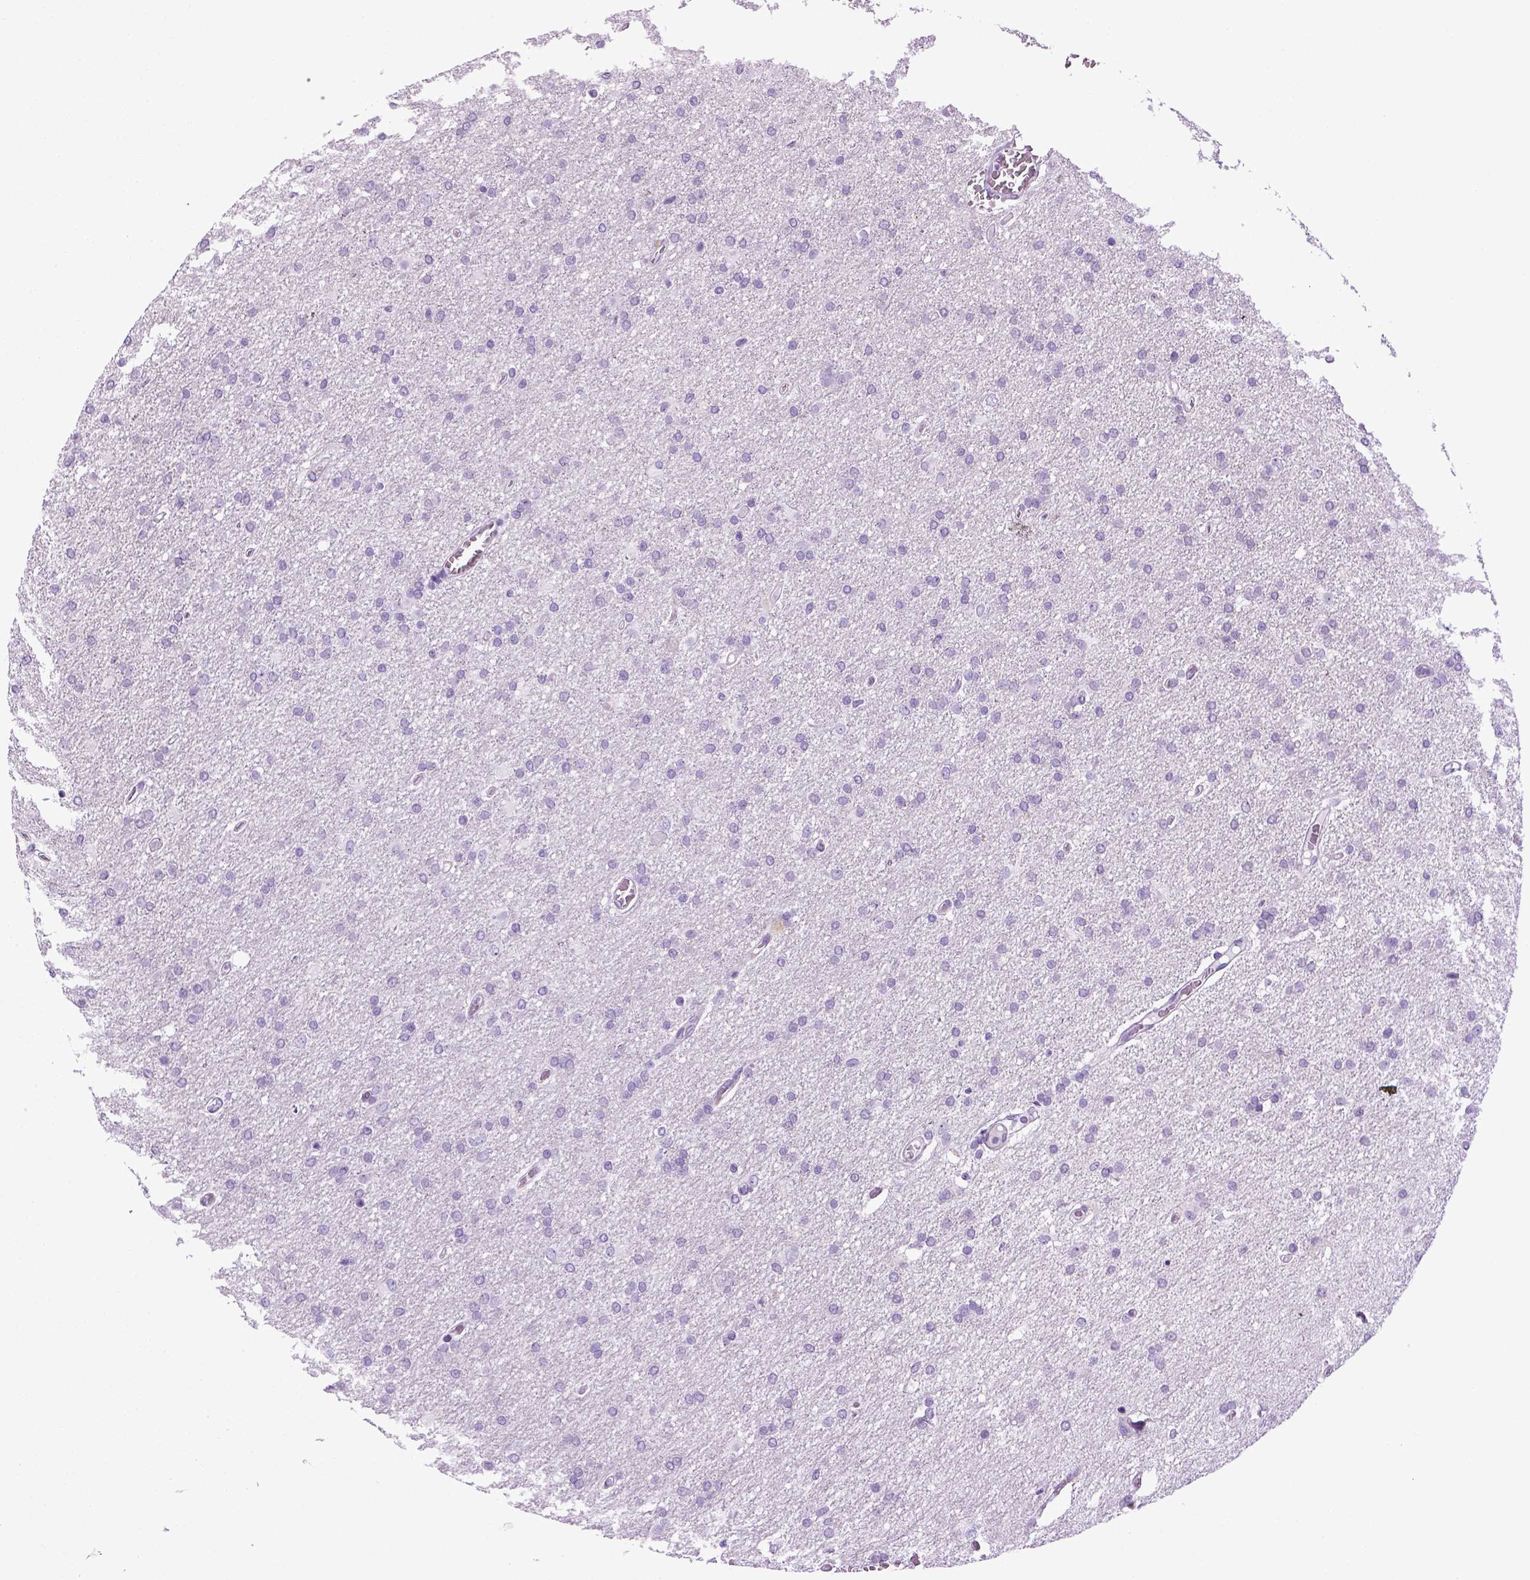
{"staining": {"intensity": "negative", "quantity": "none", "location": "none"}, "tissue": "glioma", "cell_type": "Tumor cells", "image_type": "cancer", "snomed": [{"axis": "morphology", "description": "Glioma, malignant, High grade"}, {"axis": "topography", "description": "Cerebral cortex"}], "caption": "The immunohistochemistry photomicrograph has no significant expression in tumor cells of glioma tissue. The staining was performed using DAB (3,3'-diaminobenzidine) to visualize the protein expression in brown, while the nuclei were stained in blue with hematoxylin (Magnification: 20x).", "gene": "HMCN2", "patient": {"sex": "male", "age": 70}}